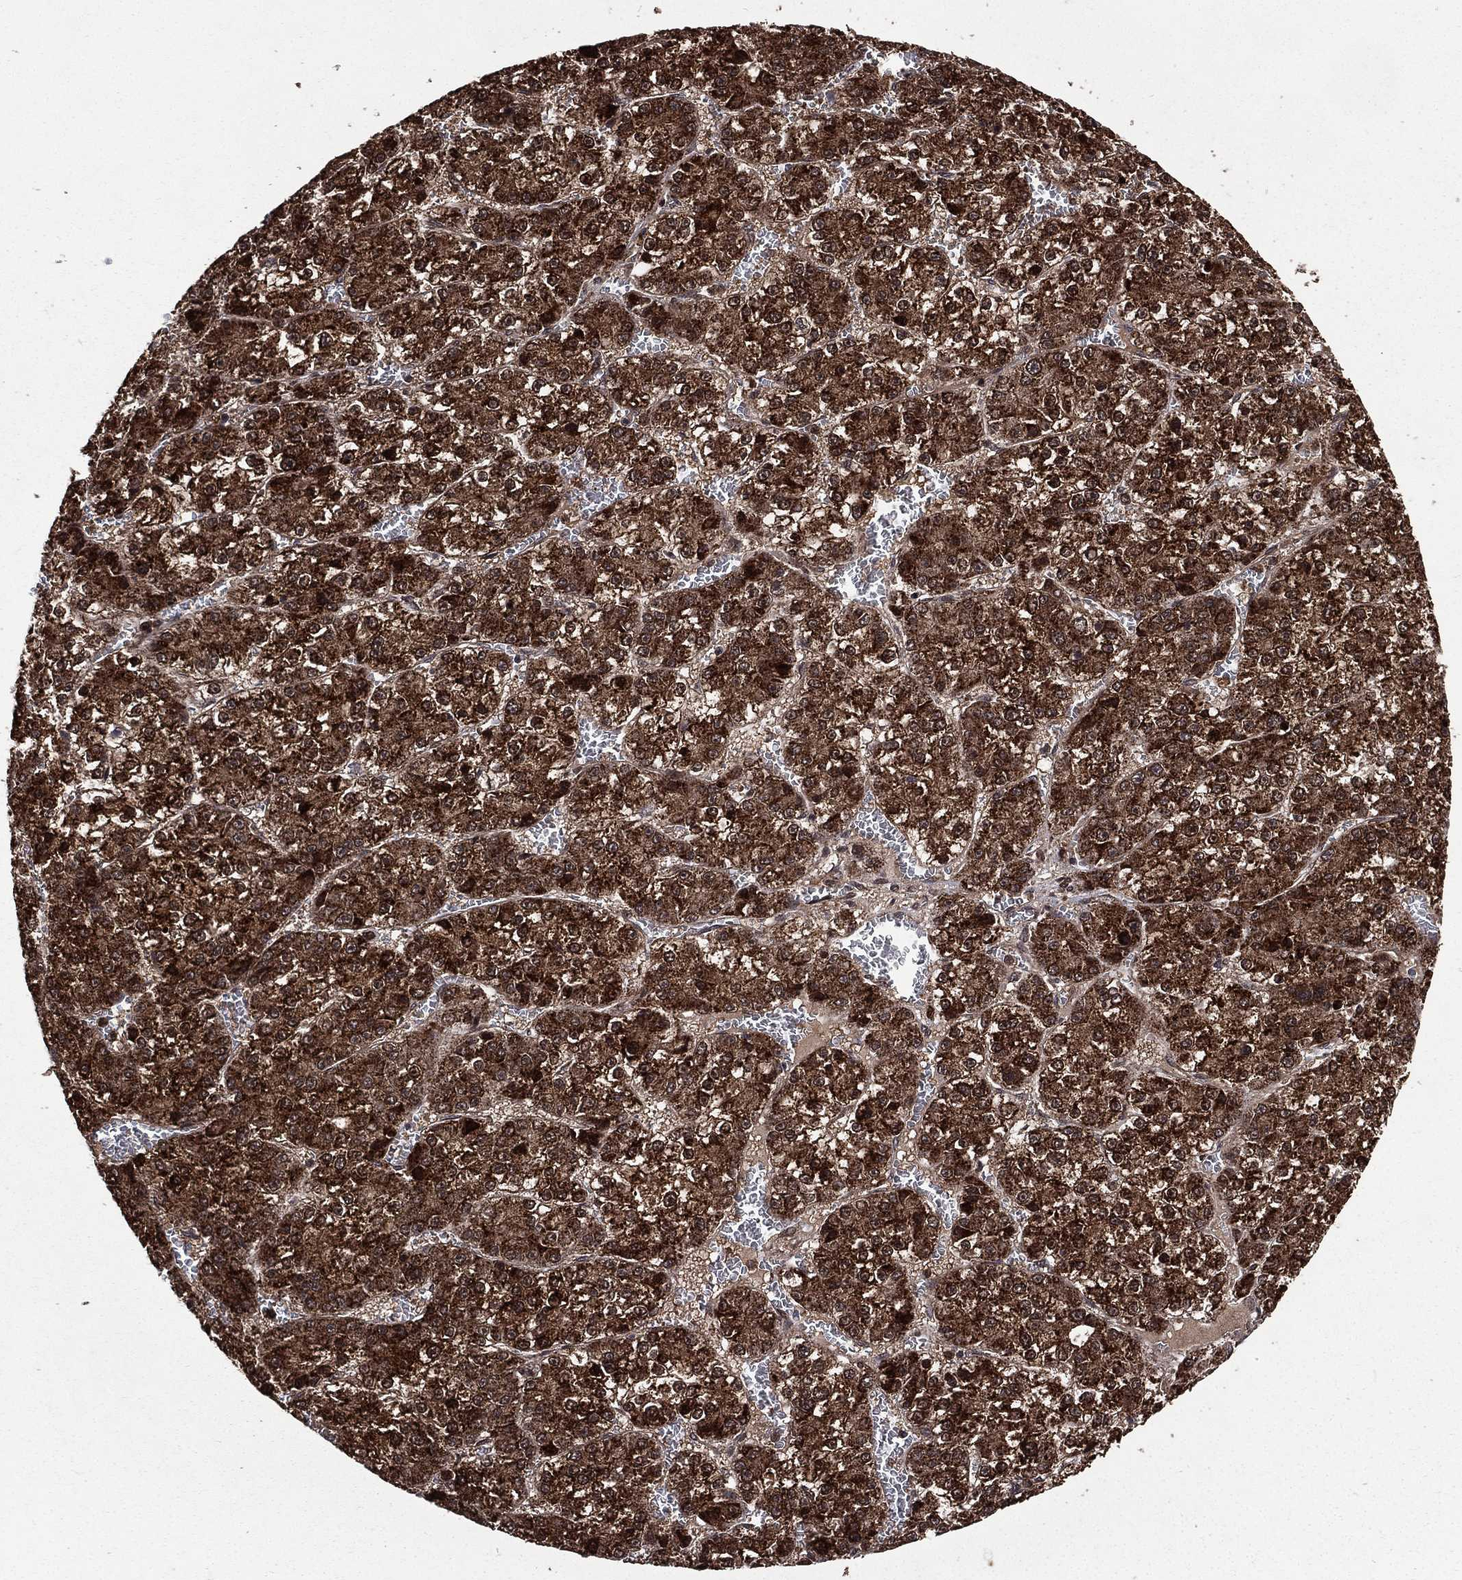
{"staining": {"intensity": "strong", "quantity": ">75%", "location": "cytoplasmic/membranous"}, "tissue": "liver cancer", "cell_type": "Tumor cells", "image_type": "cancer", "snomed": [{"axis": "morphology", "description": "Carcinoma, Hepatocellular, NOS"}, {"axis": "topography", "description": "Liver"}], "caption": "A high-resolution photomicrograph shows immunohistochemistry (IHC) staining of liver hepatocellular carcinoma, which demonstrates strong cytoplasmic/membranous staining in approximately >75% of tumor cells.", "gene": "LENG8", "patient": {"sex": "female", "age": 73}}